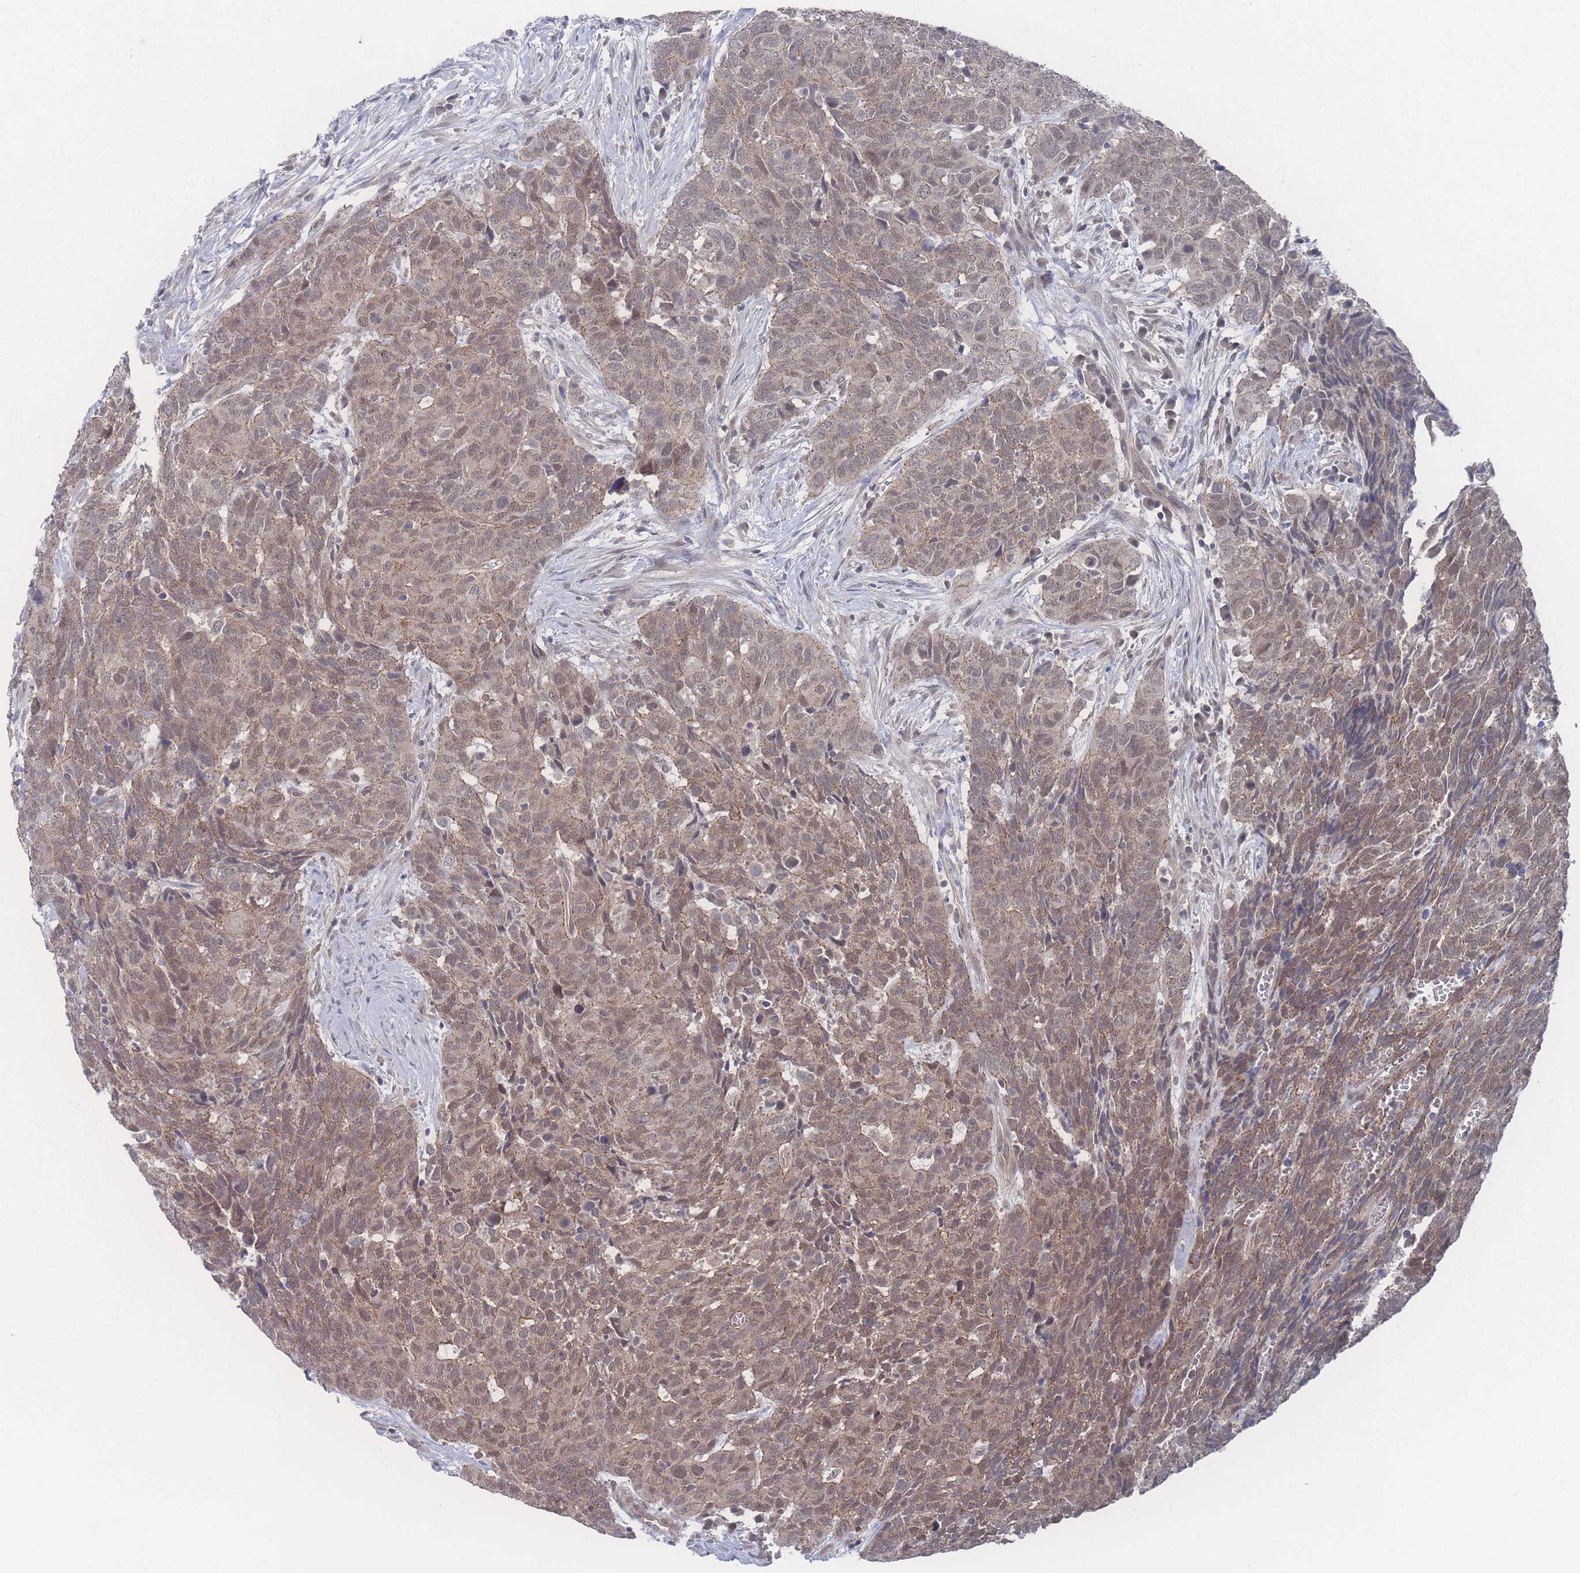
{"staining": {"intensity": "weak", "quantity": ">75%", "location": "cytoplasmic/membranous,nuclear"}, "tissue": "head and neck cancer", "cell_type": "Tumor cells", "image_type": "cancer", "snomed": [{"axis": "morphology", "description": "Squamous cell carcinoma, NOS"}, {"axis": "topography", "description": "Head-Neck"}], "caption": "Brown immunohistochemical staining in head and neck cancer displays weak cytoplasmic/membranous and nuclear positivity in approximately >75% of tumor cells. Using DAB (3,3'-diaminobenzidine) (brown) and hematoxylin (blue) stains, captured at high magnification using brightfield microscopy.", "gene": "NBEAL1", "patient": {"sex": "male", "age": 66}}